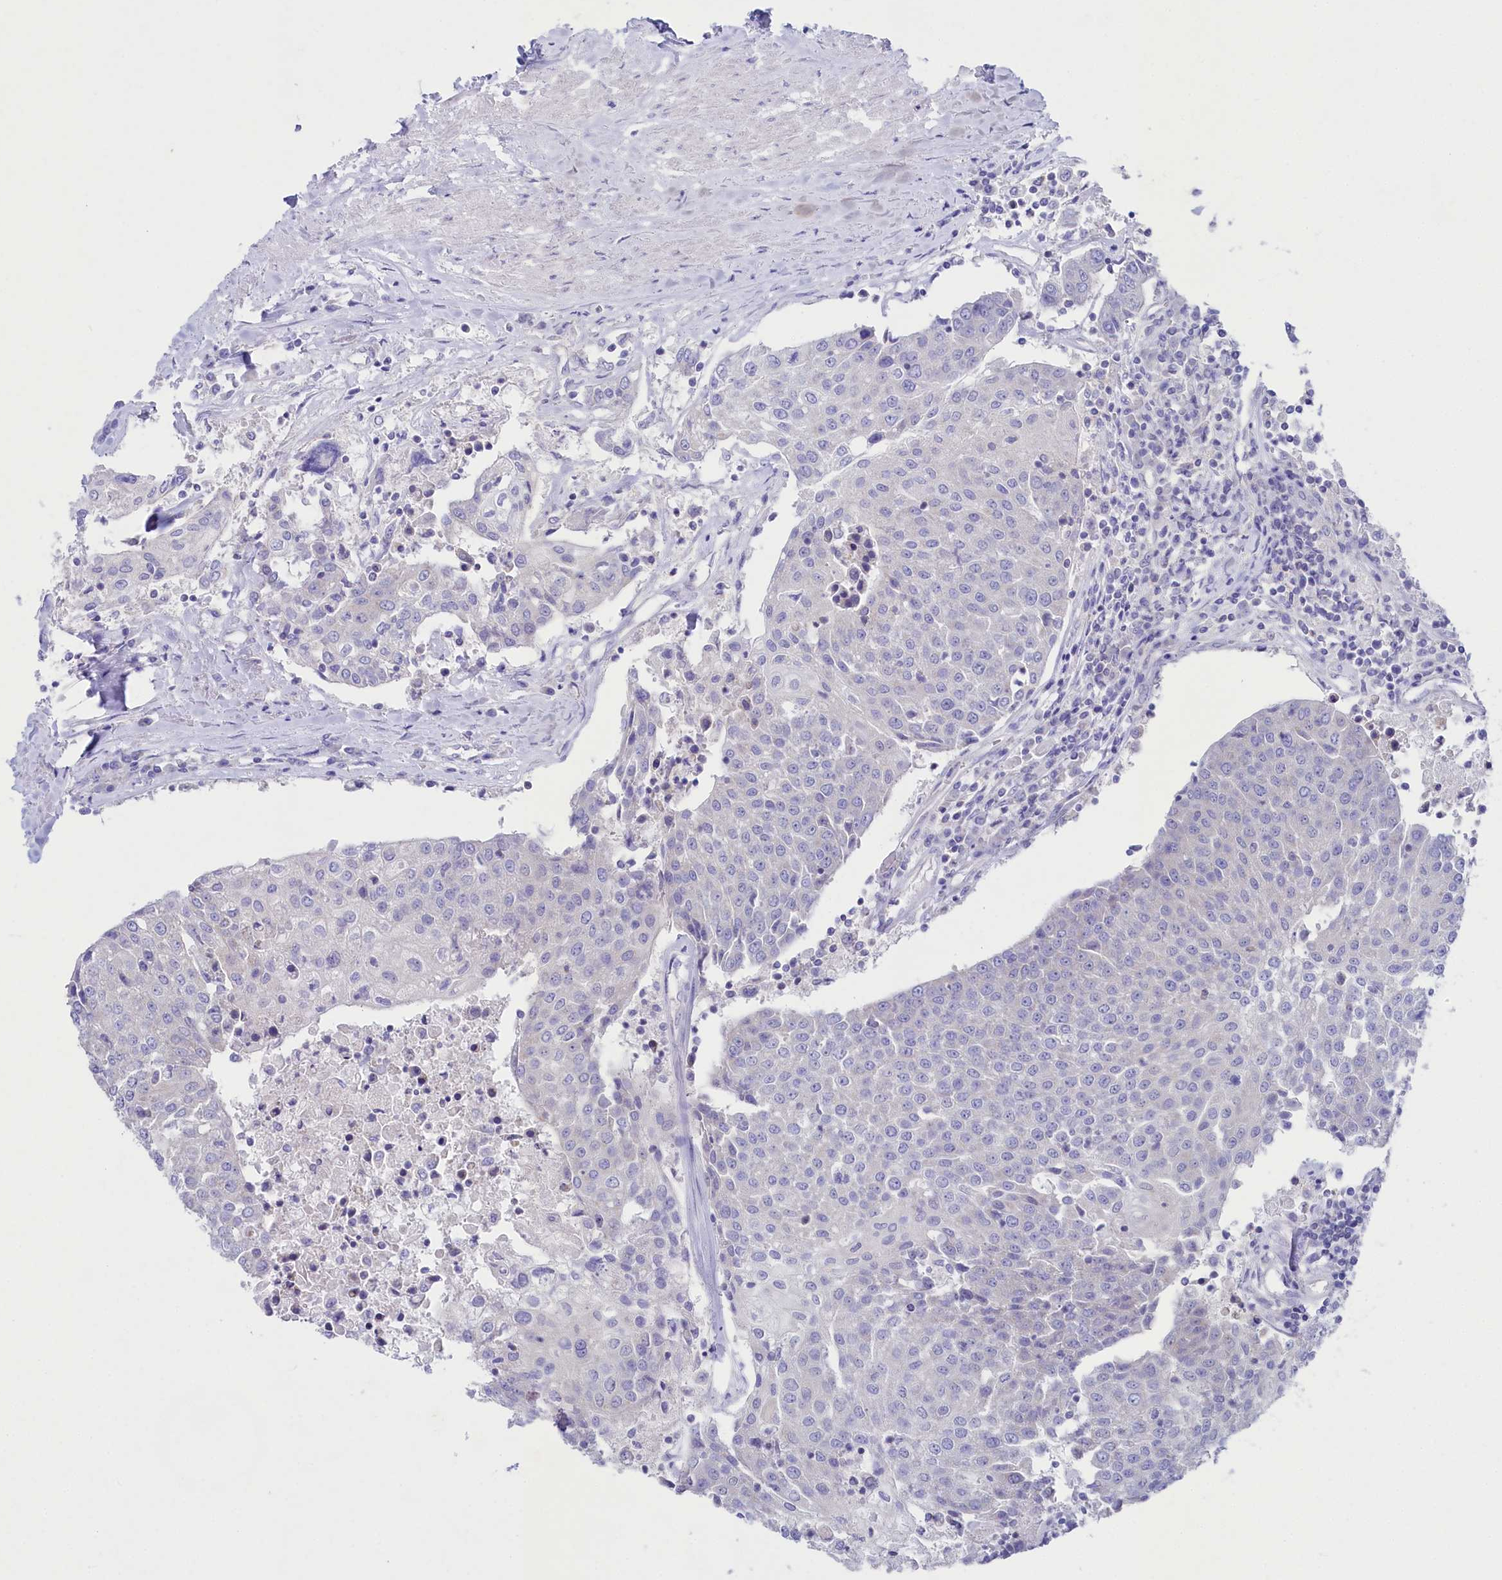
{"staining": {"intensity": "negative", "quantity": "none", "location": "none"}, "tissue": "urothelial cancer", "cell_type": "Tumor cells", "image_type": "cancer", "snomed": [{"axis": "morphology", "description": "Urothelial carcinoma, High grade"}, {"axis": "topography", "description": "Urinary bladder"}], "caption": "This is an IHC micrograph of human high-grade urothelial carcinoma. There is no positivity in tumor cells.", "gene": "VPS26B", "patient": {"sex": "female", "age": 85}}